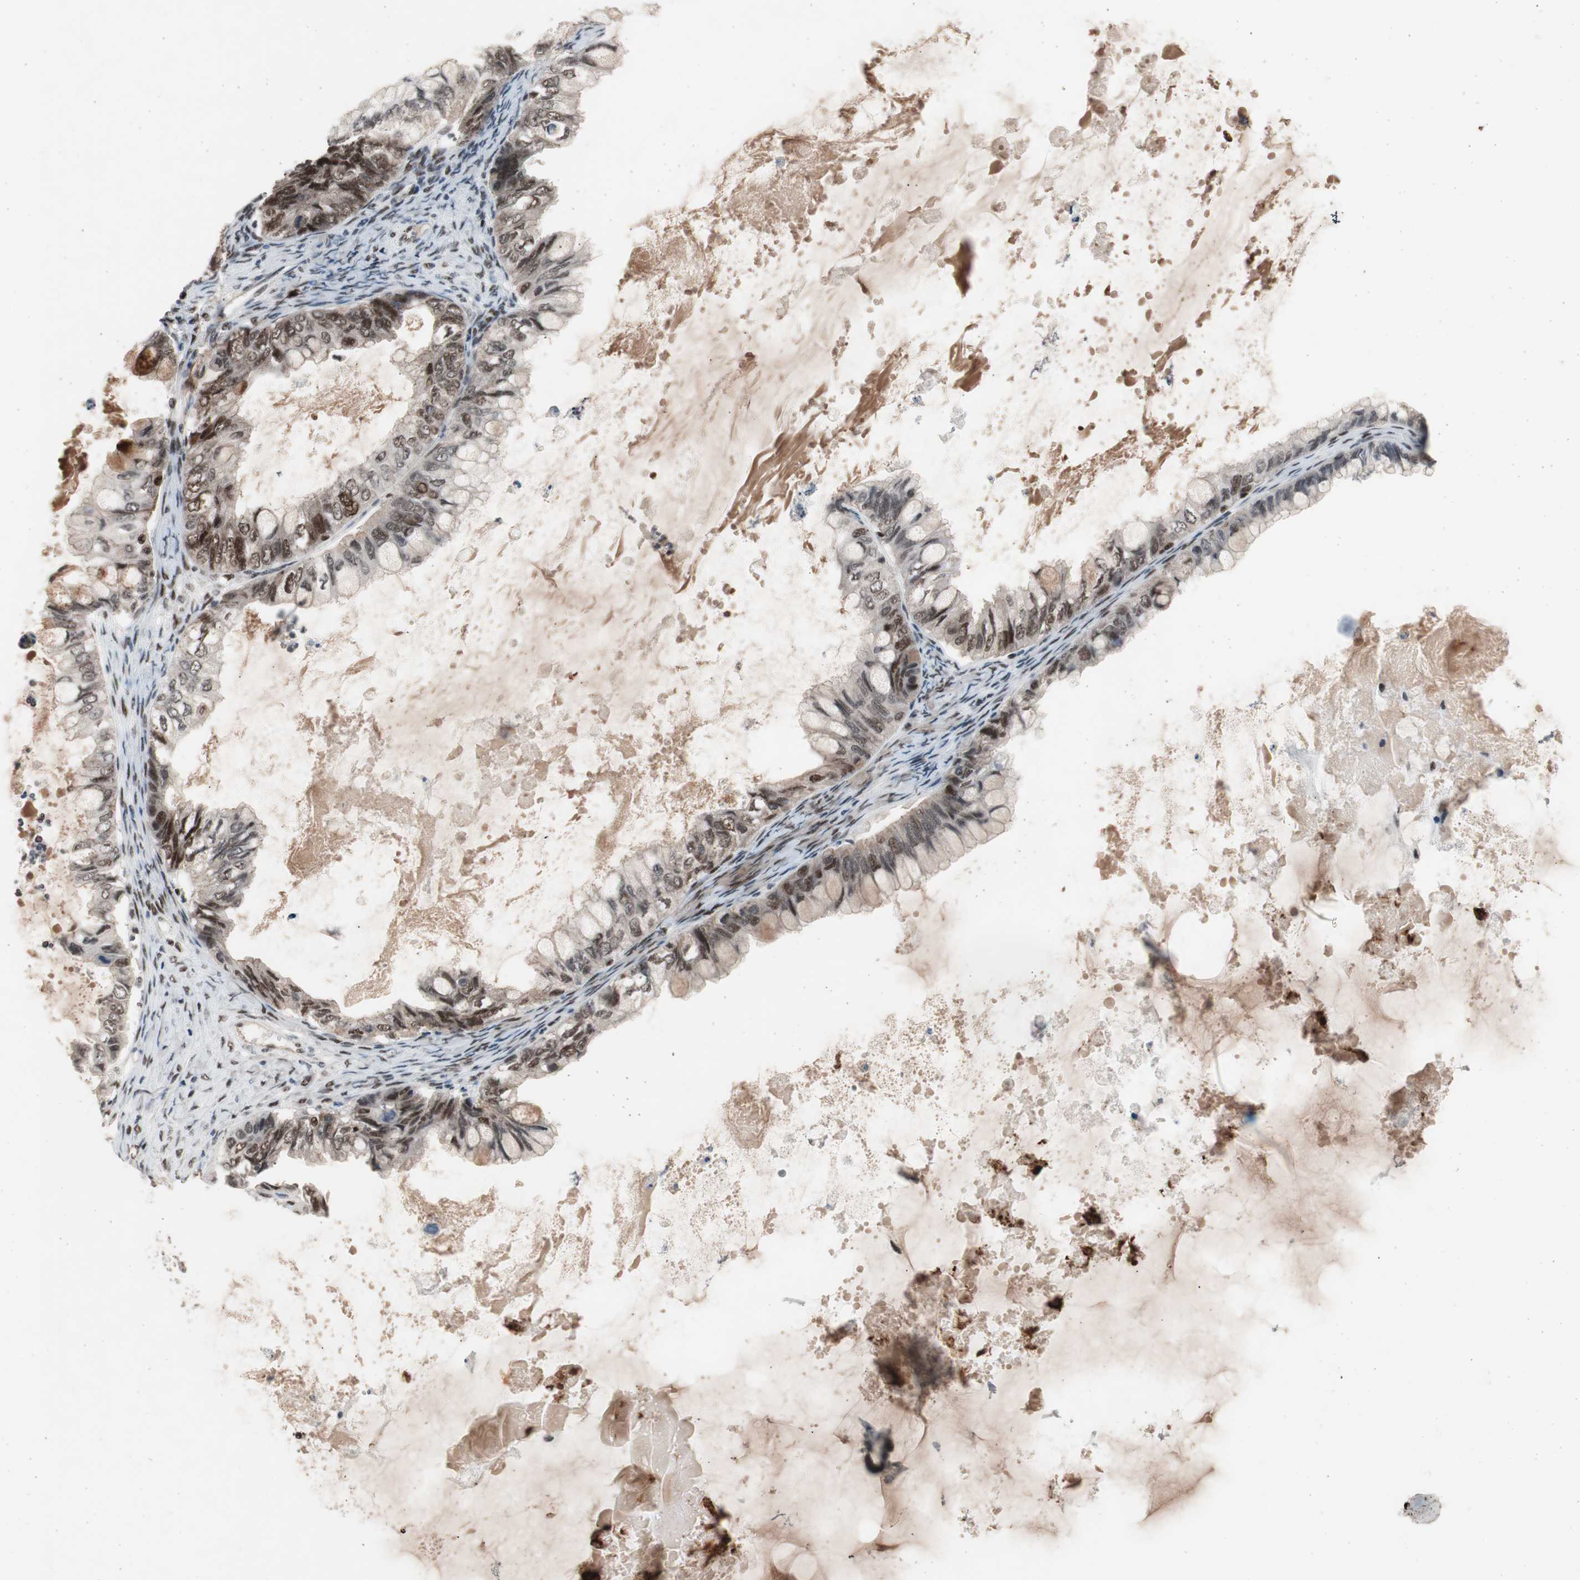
{"staining": {"intensity": "strong", "quantity": ">75%", "location": "nuclear"}, "tissue": "ovarian cancer", "cell_type": "Tumor cells", "image_type": "cancer", "snomed": [{"axis": "morphology", "description": "Cystadenocarcinoma, mucinous, NOS"}, {"axis": "topography", "description": "Ovary"}], "caption": "Protein staining of ovarian cancer tissue displays strong nuclear staining in about >75% of tumor cells.", "gene": "RPA1", "patient": {"sex": "female", "age": 80}}